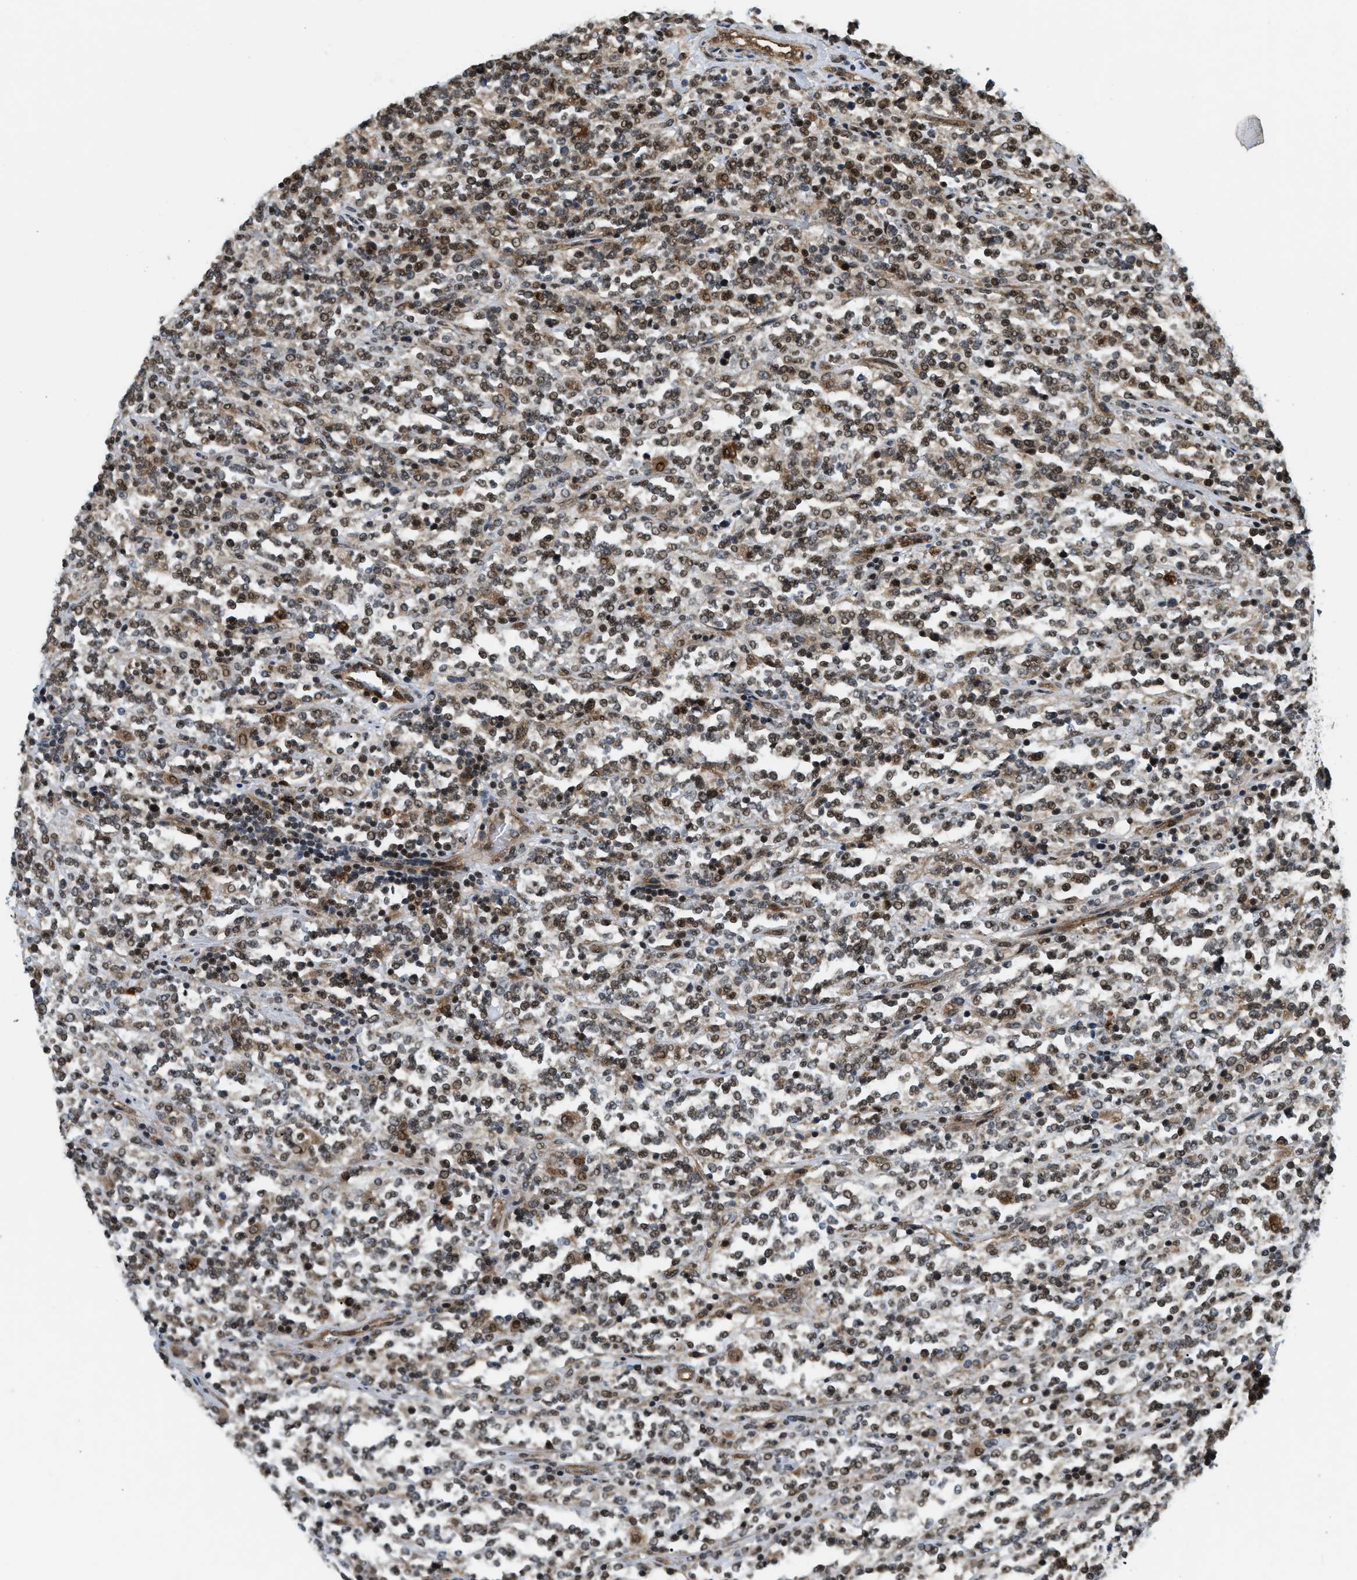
{"staining": {"intensity": "moderate", "quantity": "25%-75%", "location": "nuclear"}, "tissue": "lymphoma", "cell_type": "Tumor cells", "image_type": "cancer", "snomed": [{"axis": "morphology", "description": "Malignant lymphoma, non-Hodgkin's type, High grade"}, {"axis": "topography", "description": "Soft tissue"}], "caption": "Immunohistochemistry staining of malignant lymphoma, non-Hodgkin's type (high-grade), which demonstrates medium levels of moderate nuclear positivity in about 25%-75% of tumor cells indicating moderate nuclear protein expression. The staining was performed using DAB (3,3'-diaminobenzidine) (brown) for protein detection and nuclei were counterstained in hematoxylin (blue).", "gene": "LTA4H", "patient": {"sex": "male", "age": 18}}